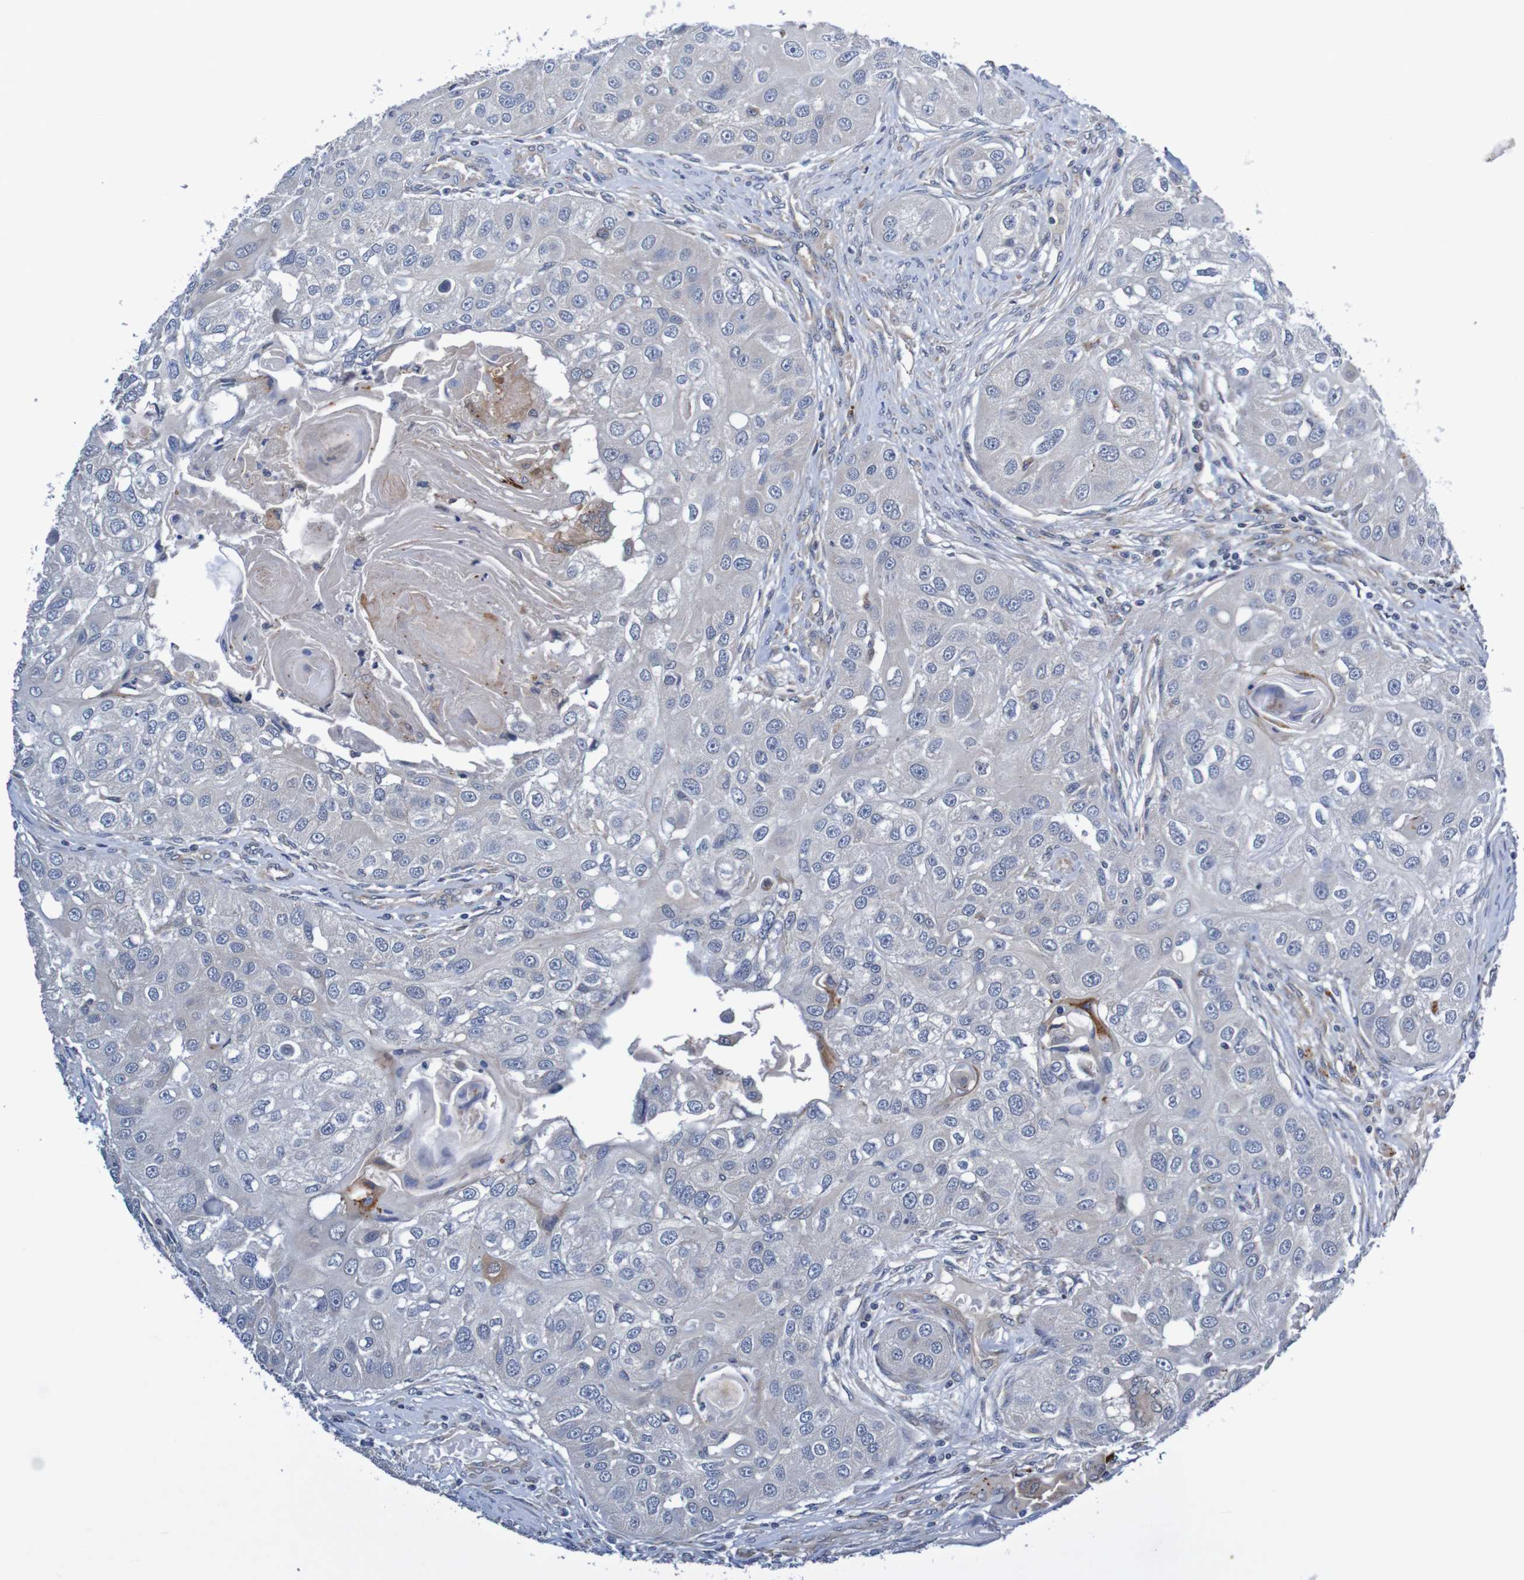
{"staining": {"intensity": "negative", "quantity": "none", "location": "none"}, "tissue": "head and neck cancer", "cell_type": "Tumor cells", "image_type": "cancer", "snomed": [{"axis": "morphology", "description": "Normal tissue, NOS"}, {"axis": "morphology", "description": "Squamous cell carcinoma, NOS"}, {"axis": "topography", "description": "Skeletal muscle"}, {"axis": "topography", "description": "Head-Neck"}], "caption": "IHC photomicrograph of neoplastic tissue: human squamous cell carcinoma (head and neck) stained with DAB (3,3'-diaminobenzidine) shows no significant protein staining in tumor cells.", "gene": "CPED1", "patient": {"sex": "male", "age": 51}}